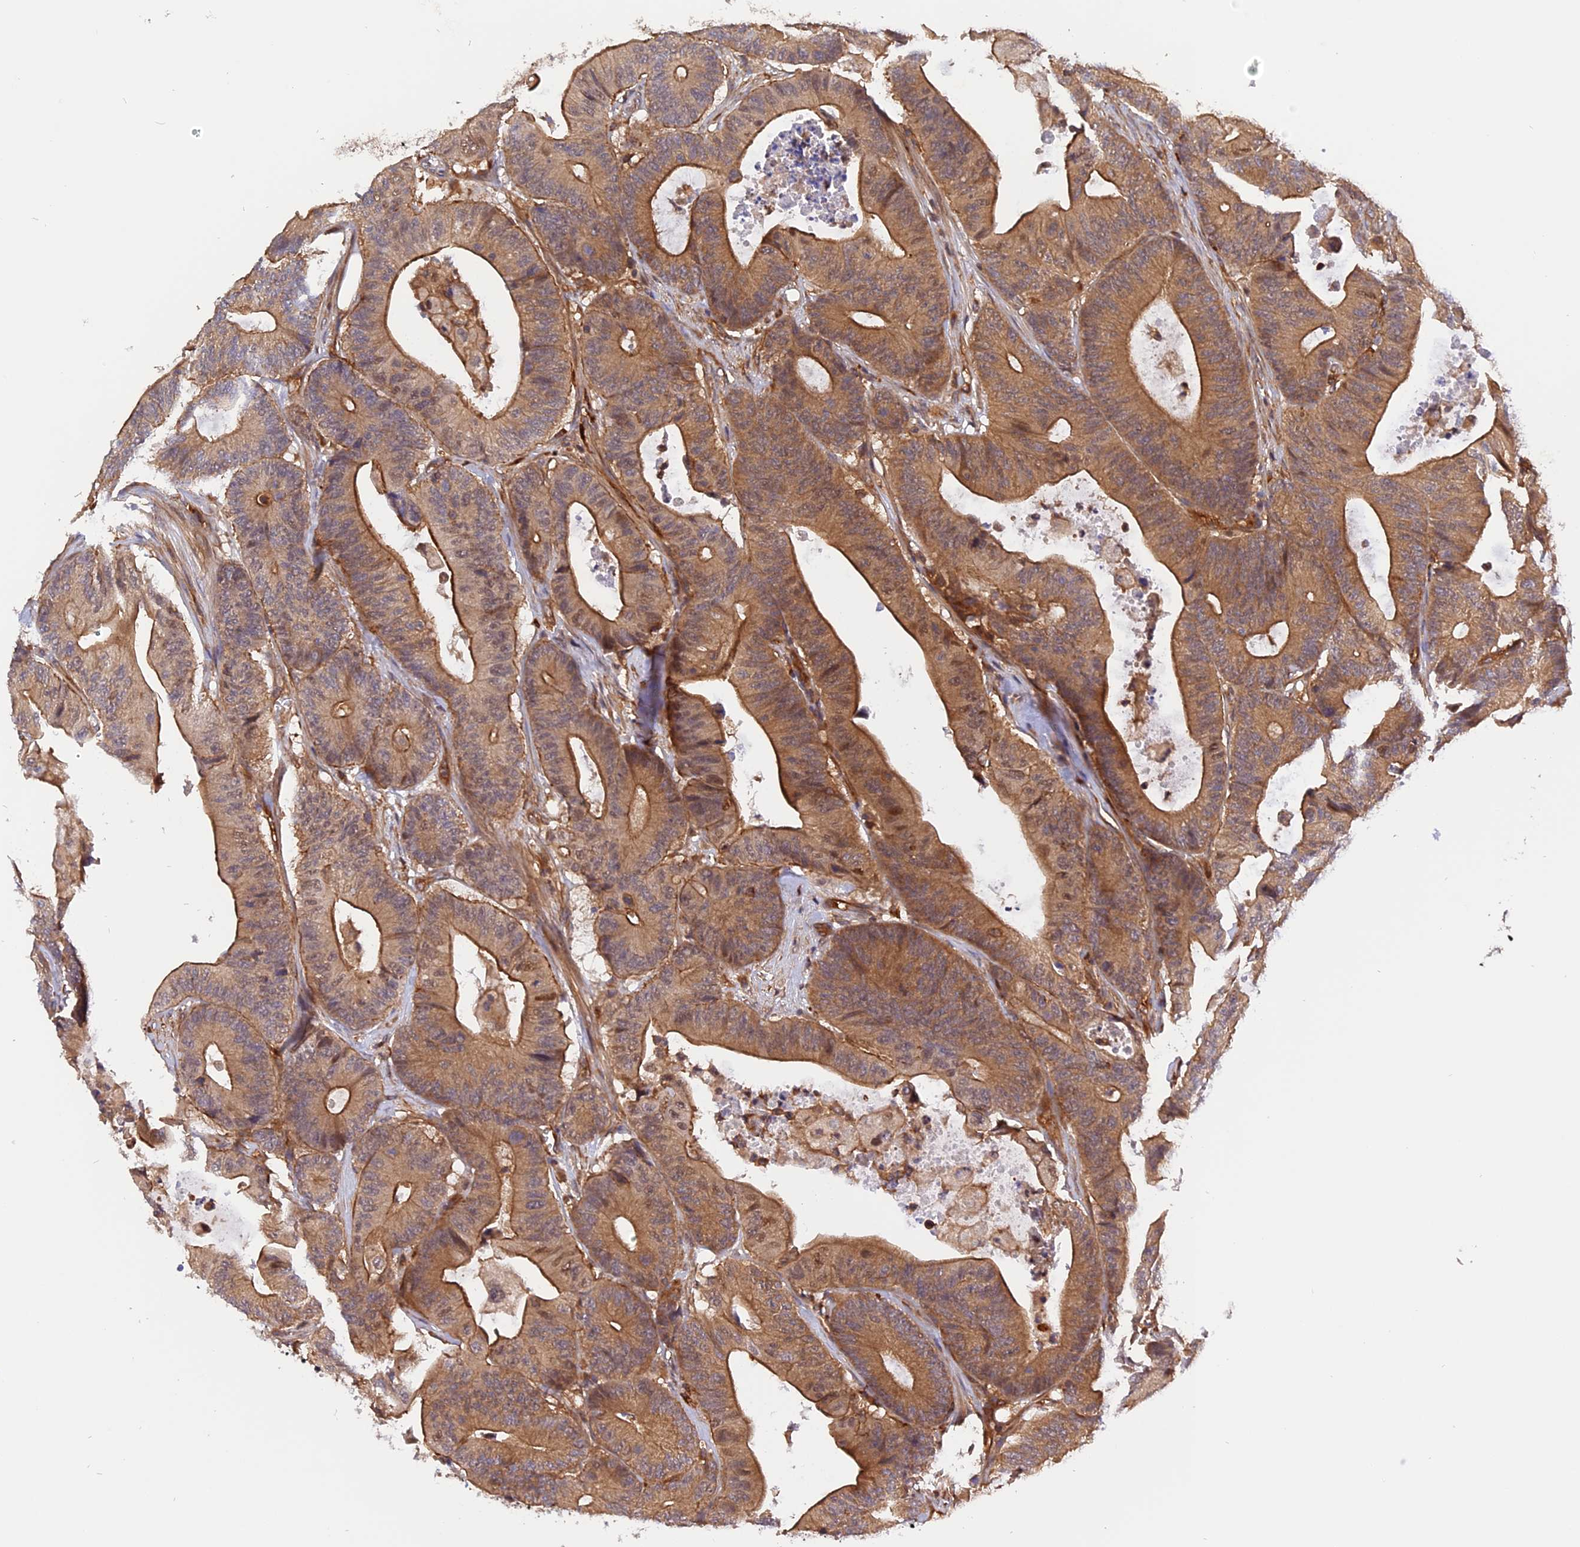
{"staining": {"intensity": "moderate", "quantity": ">75%", "location": "cytoplasmic/membranous"}, "tissue": "colorectal cancer", "cell_type": "Tumor cells", "image_type": "cancer", "snomed": [{"axis": "morphology", "description": "Adenocarcinoma, NOS"}, {"axis": "topography", "description": "Colon"}], "caption": "Human colorectal adenocarcinoma stained for a protein (brown) exhibits moderate cytoplasmic/membranous positive positivity in approximately >75% of tumor cells.", "gene": "C5orf22", "patient": {"sex": "female", "age": 84}}